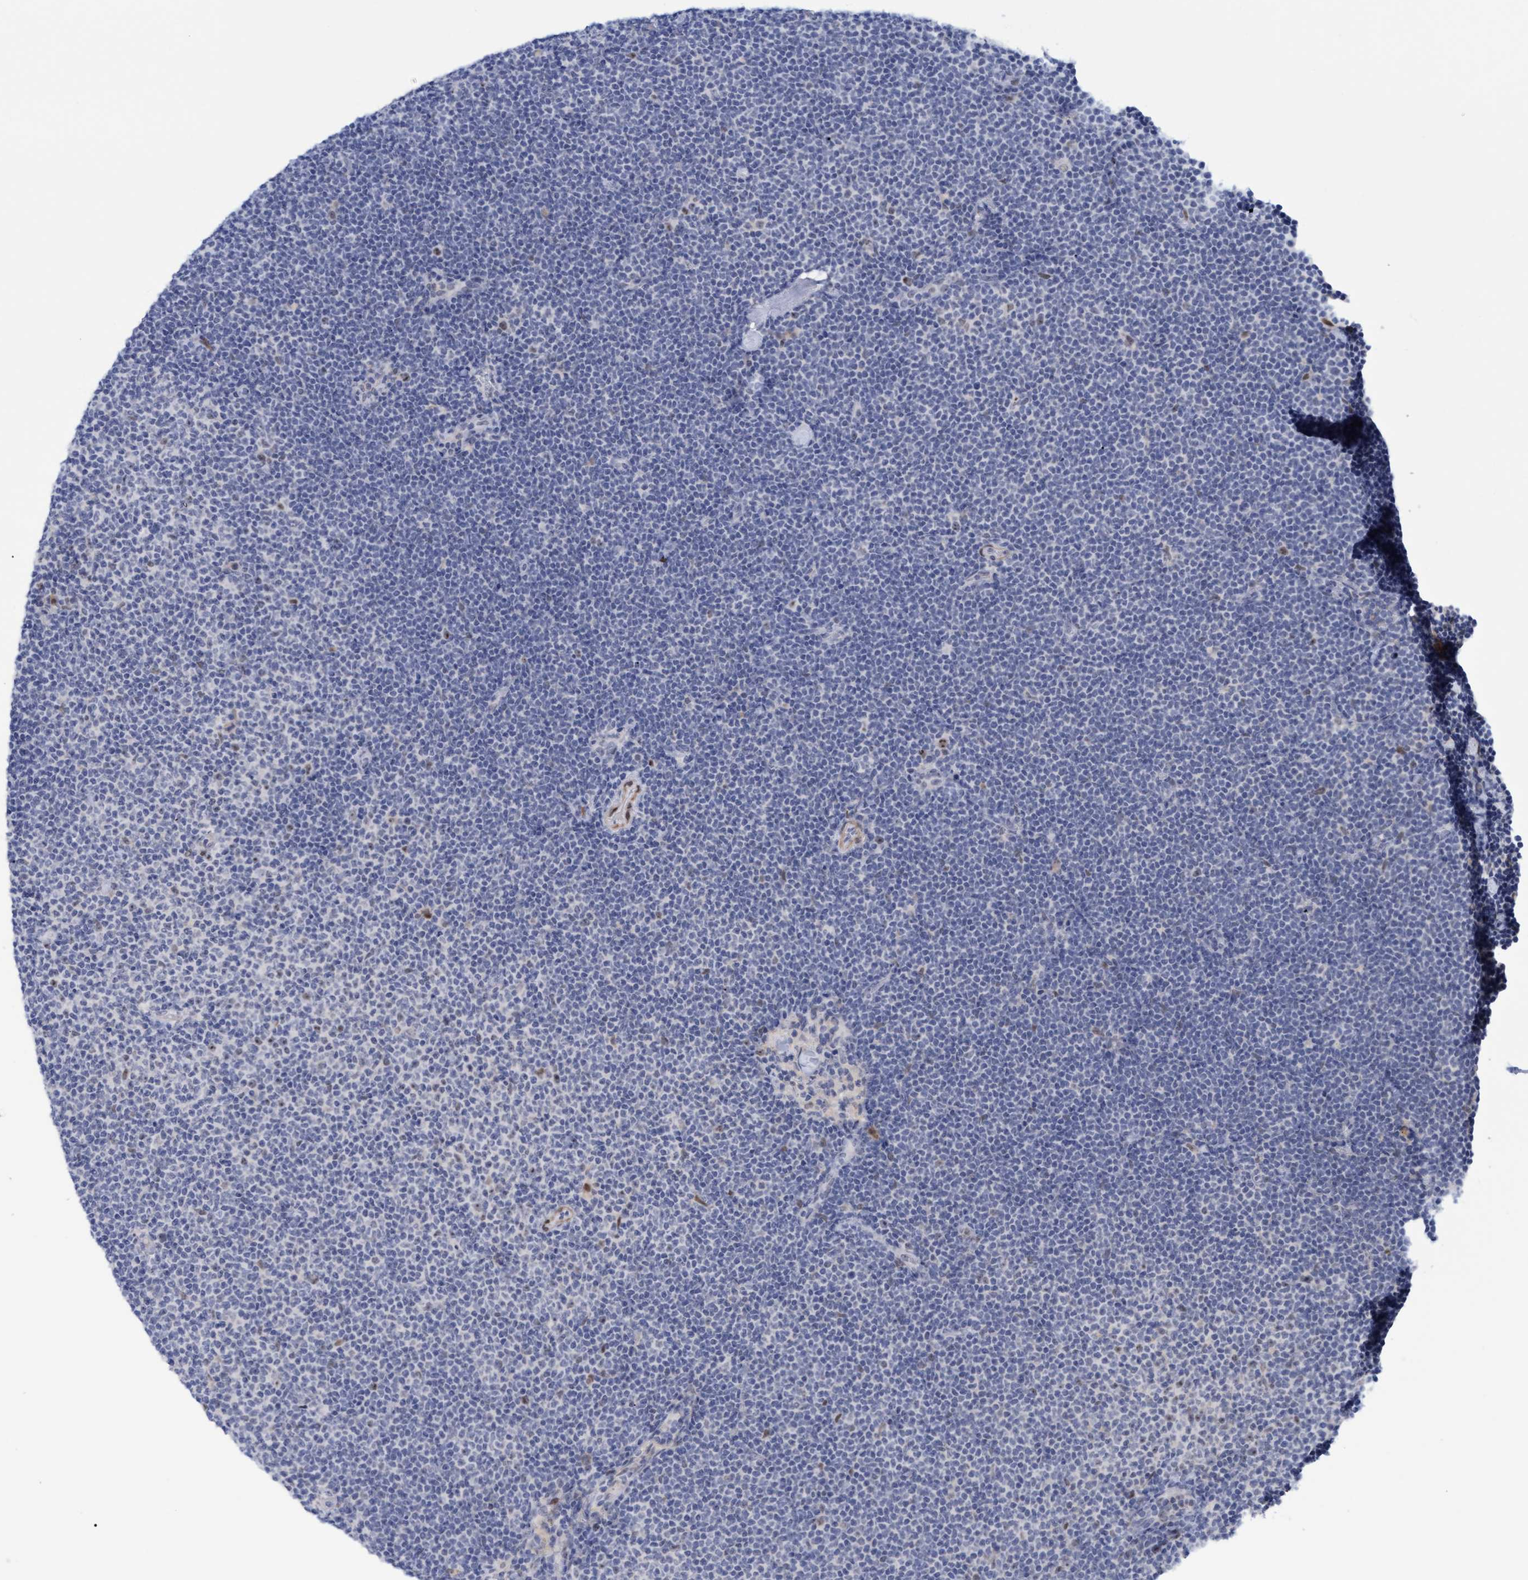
{"staining": {"intensity": "negative", "quantity": "none", "location": "none"}, "tissue": "lymphoma", "cell_type": "Tumor cells", "image_type": "cancer", "snomed": [{"axis": "morphology", "description": "Malignant lymphoma, non-Hodgkin's type, Low grade"}, {"axis": "topography", "description": "Lymph node"}], "caption": "Immunohistochemistry histopathology image of neoplastic tissue: malignant lymphoma, non-Hodgkin's type (low-grade) stained with DAB exhibits no significant protein expression in tumor cells. Nuclei are stained in blue.", "gene": "PINX1", "patient": {"sex": "female", "age": 53}}